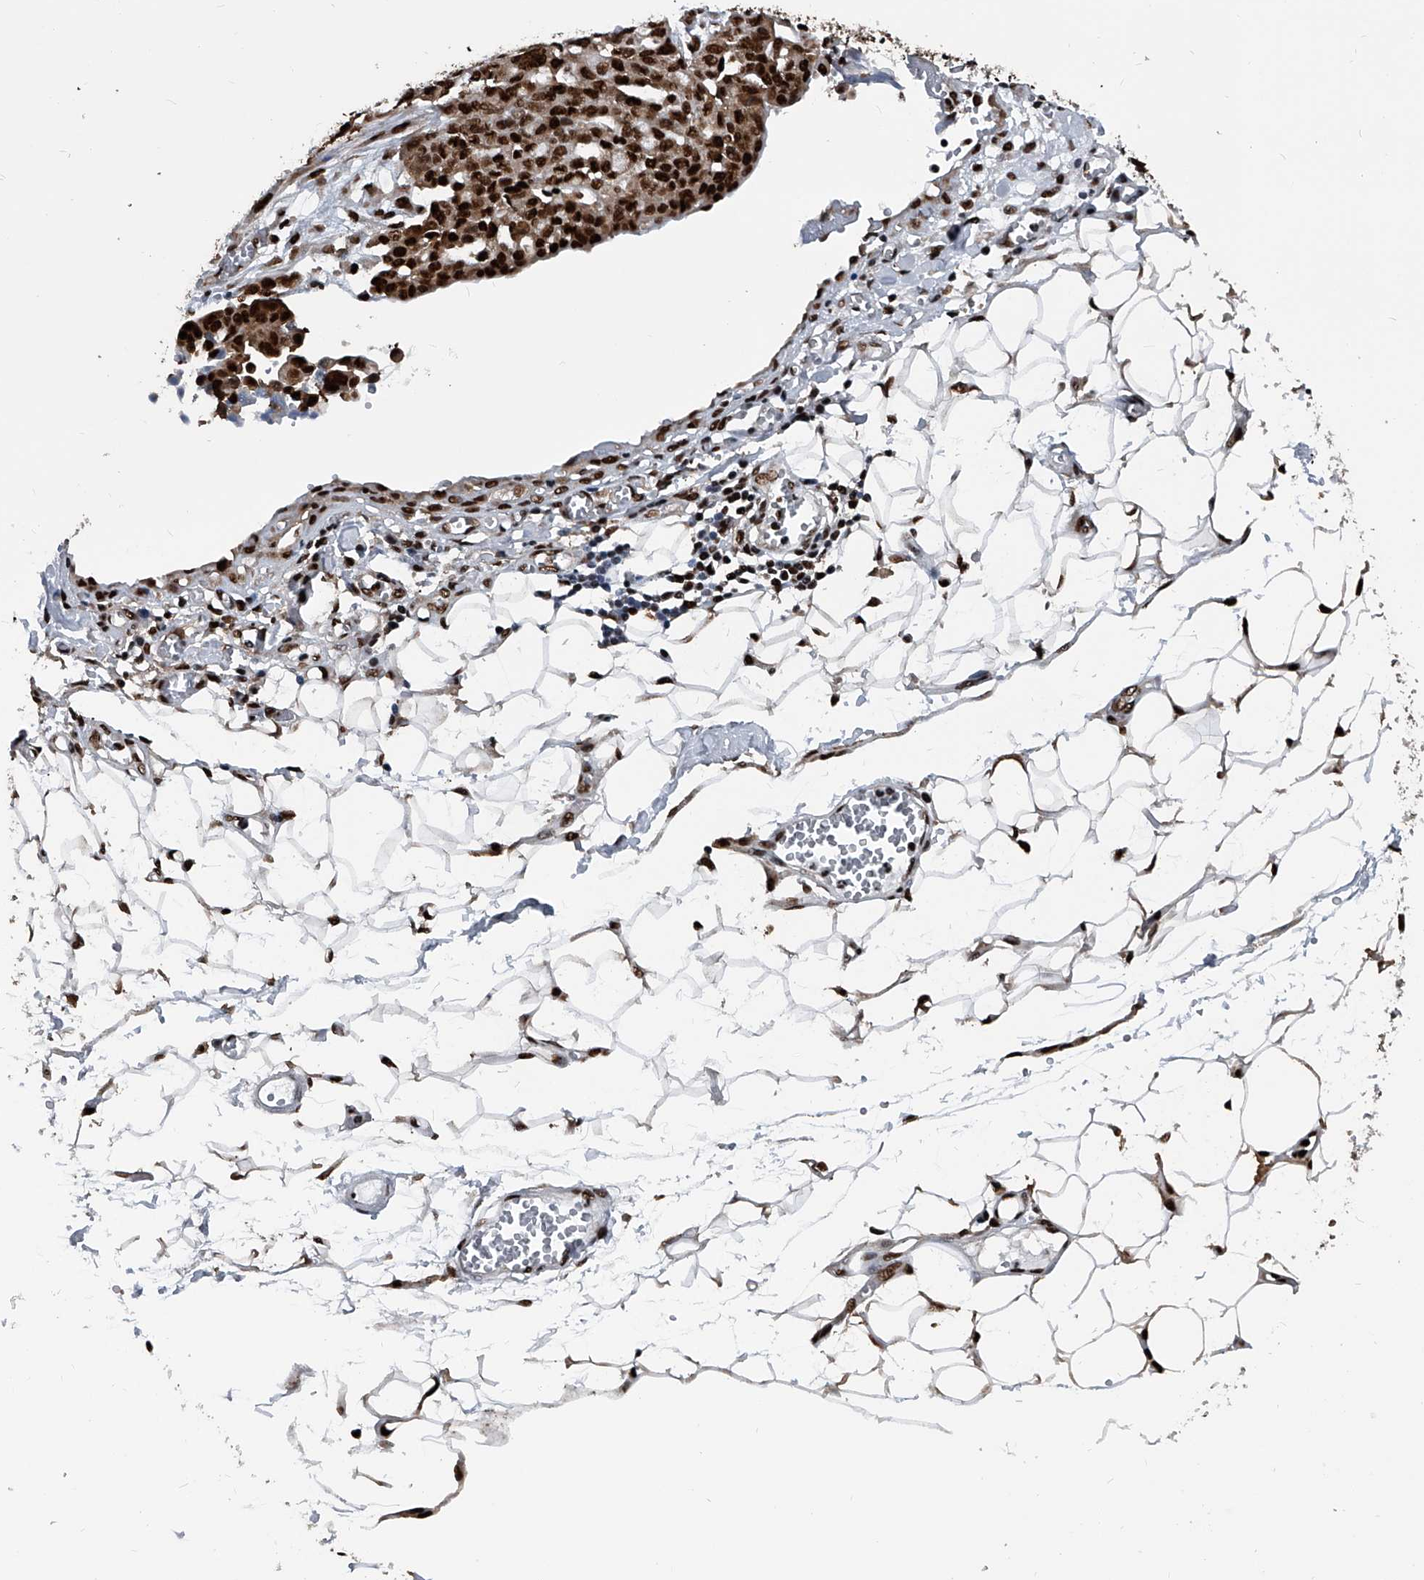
{"staining": {"intensity": "strong", "quantity": ">75%", "location": "cytoplasmic/membranous,nuclear"}, "tissue": "ovarian cancer", "cell_type": "Tumor cells", "image_type": "cancer", "snomed": [{"axis": "morphology", "description": "Cystadenocarcinoma, serous, NOS"}, {"axis": "topography", "description": "Soft tissue"}, {"axis": "topography", "description": "Ovary"}], "caption": "The image demonstrates staining of ovarian cancer (serous cystadenocarcinoma), revealing strong cytoplasmic/membranous and nuclear protein positivity (brown color) within tumor cells.", "gene": "FKBP5", "patient": {"sex": "female", "age": 57}}